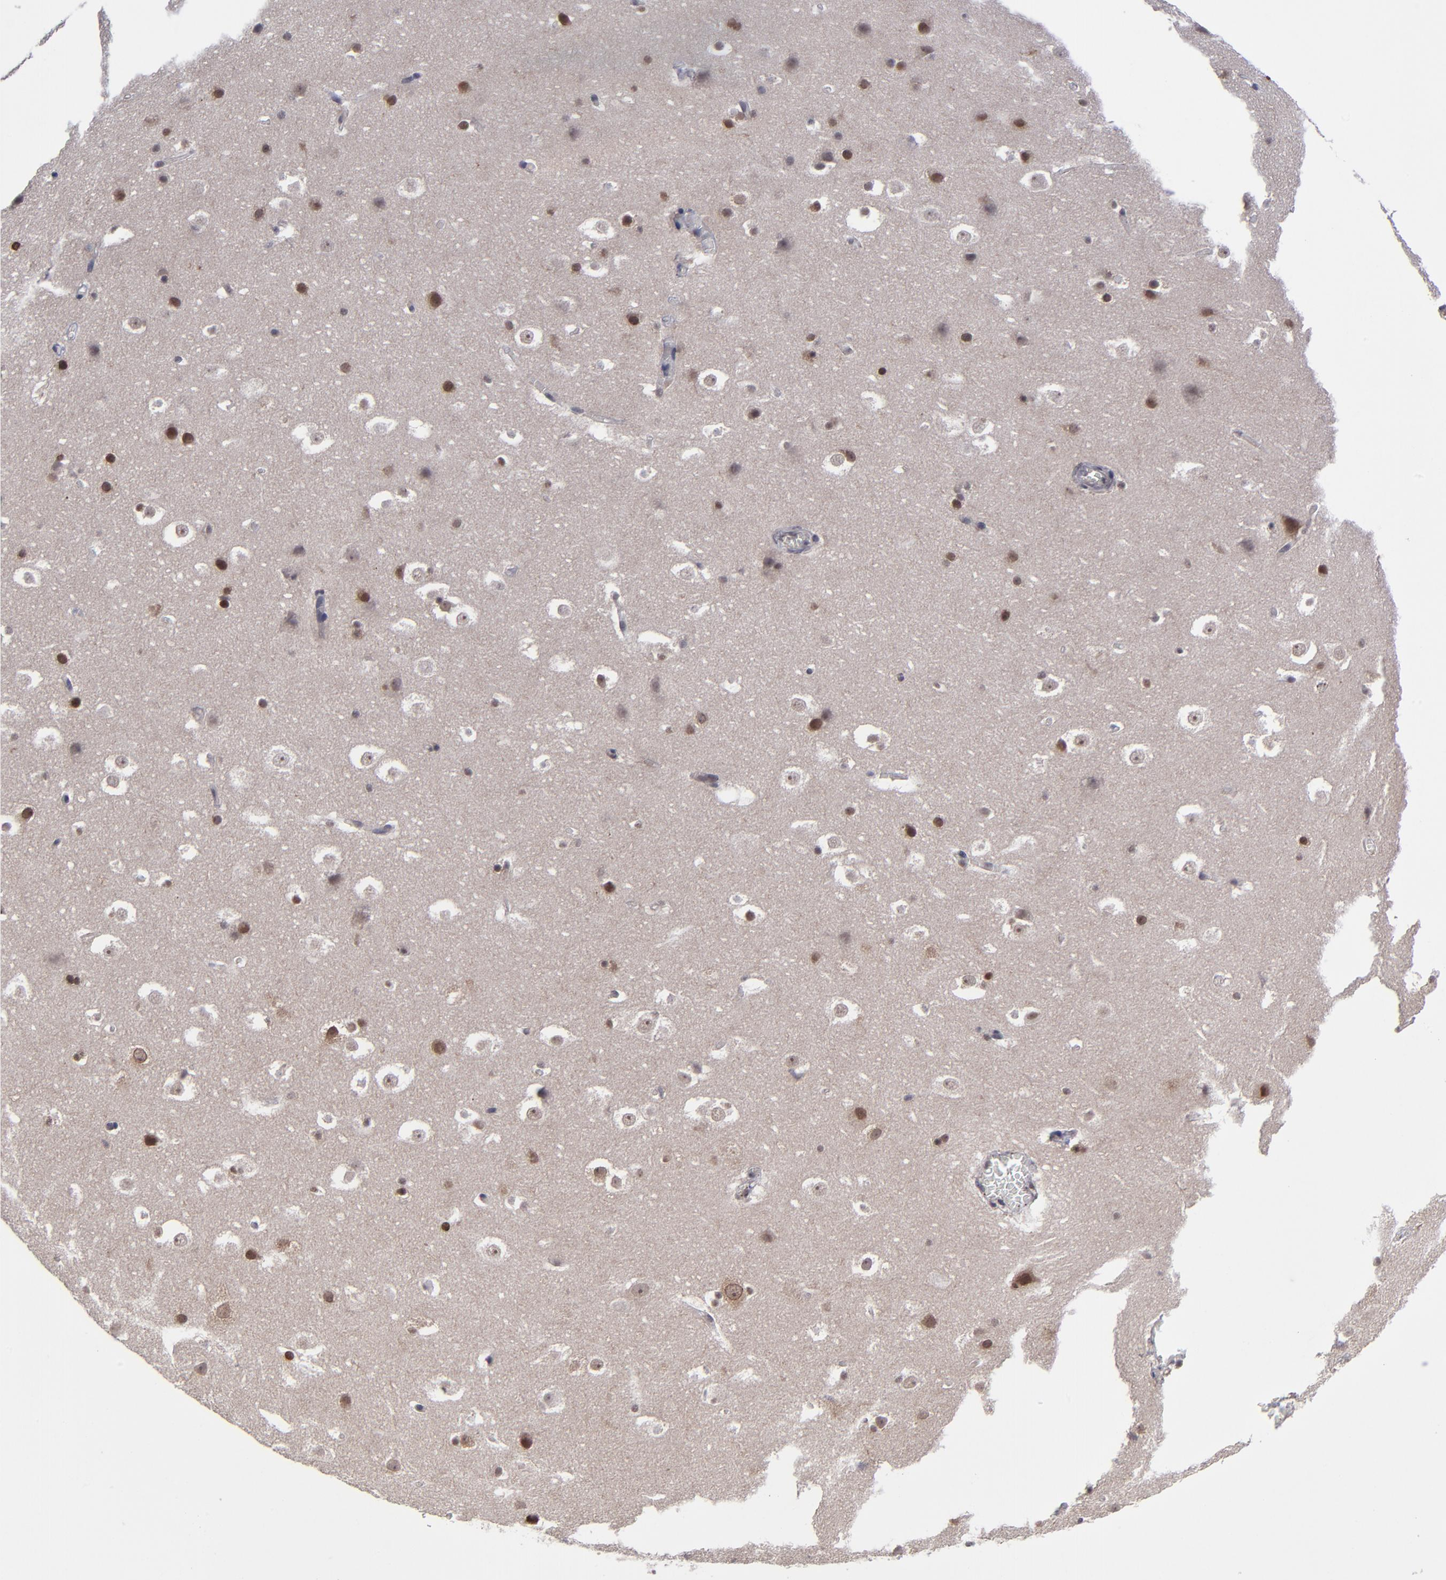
{"staining": {"intensity": "negative", "quantity": "none", "location": "none"}, "tissue": "hippocampus", "cell_type": "Glial cells", "image_type": "normal", "snomed": [{"axis": "morphology", "description": "Normal tissue, NOS"}, {"axis": "topography", "description": "Hippocampus"}], "caption": "This histopathology image is of unremarkable hippocampus stained with immunohistochemistry (IHC) to label a protein in brown with the nuclei are counter-stained blue. There is no staining in glial cells. (DAB immunohistochemistry with hematoxylin counter stain).", "gene": "ZNF419", "patient": {"sex": "male", "age": 45}}